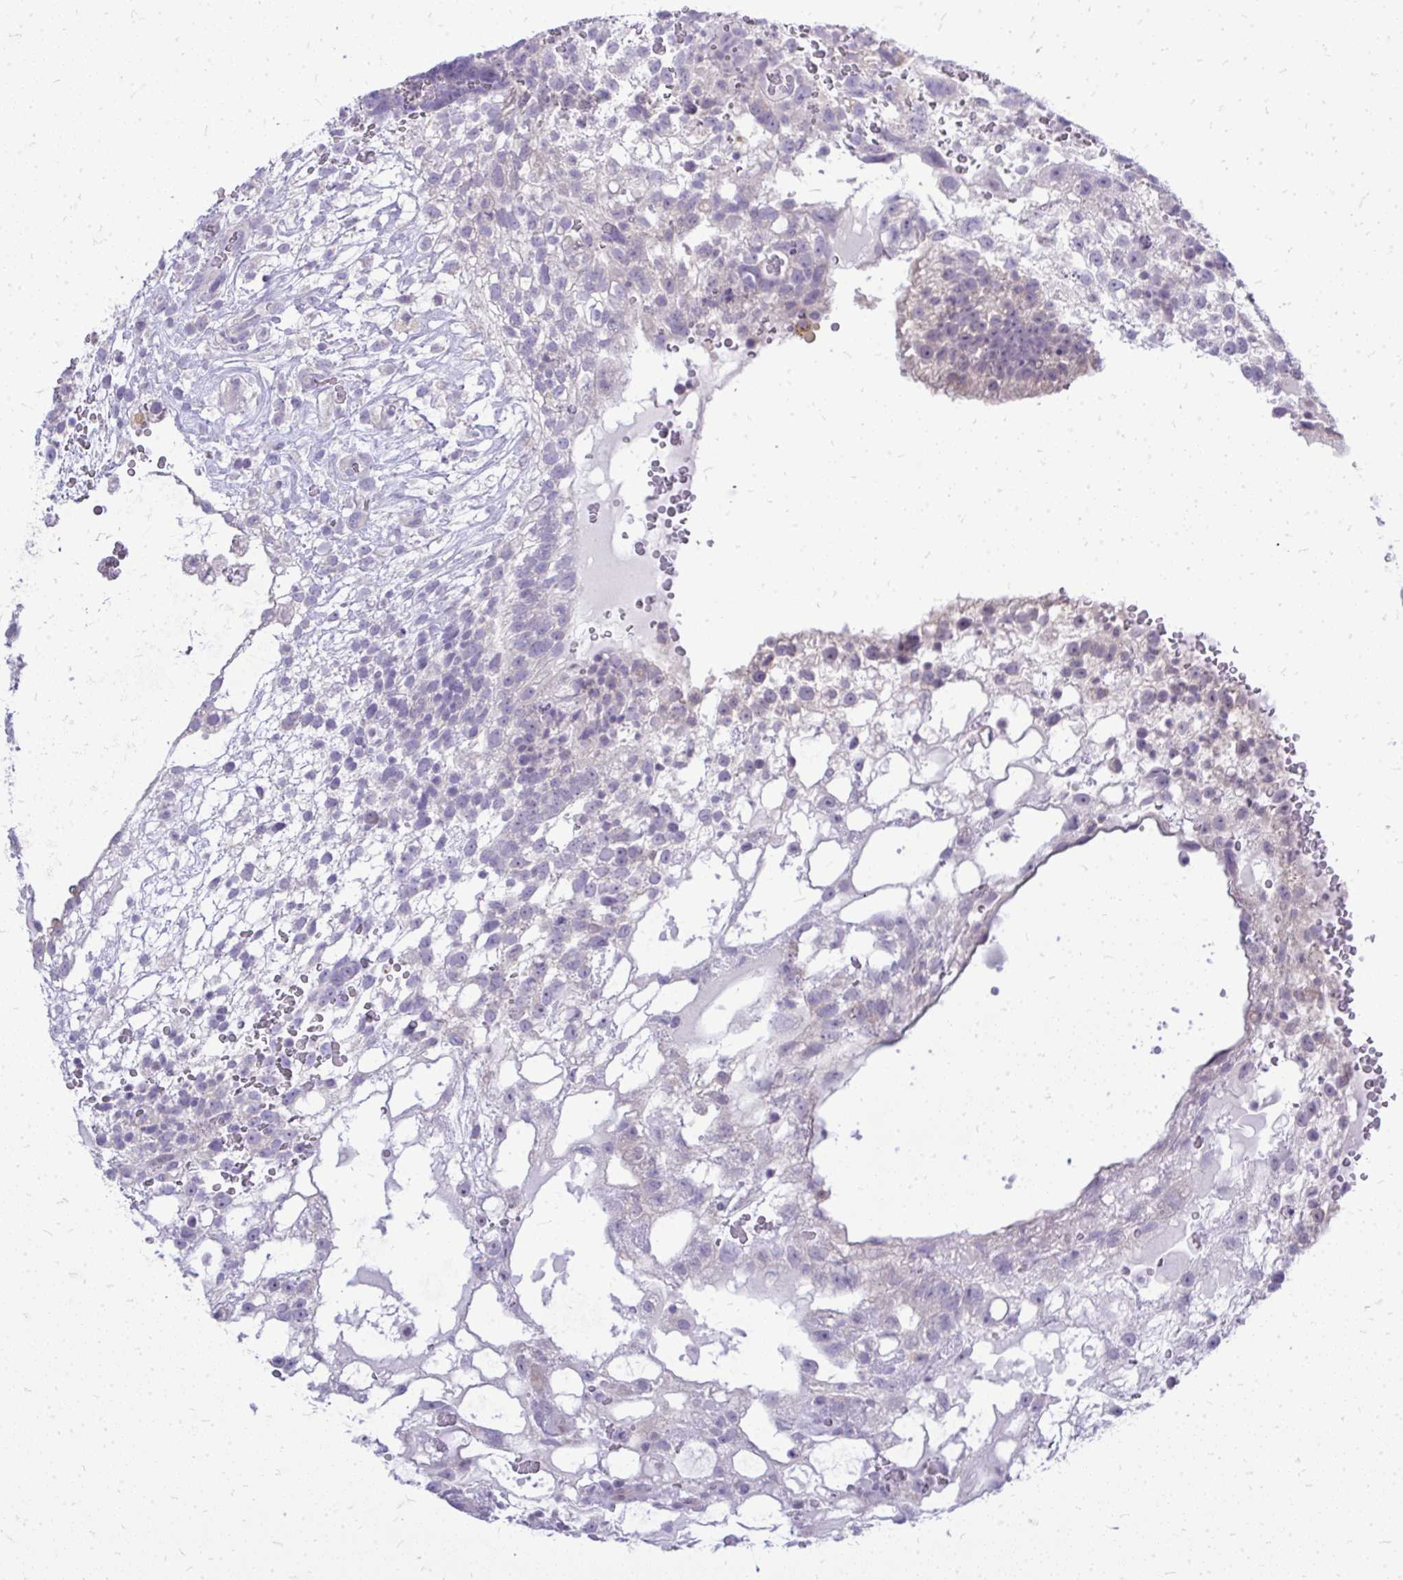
{"staining": {"intensity": "negative", "quantity": "none", "location": "none"}, "tissue": "testis cancer", "cell_type": "Tumor cells", "image_type": "cancer", "snomed": [{"axis": "morphology", "description": "Normal tissue, NOS"}, {"axis": "morphology", "description": "Carcinoma, Embryonal, NOS"}, {"axis": "topography", "description": "Testis"}], "caption": "Testis cancer (embryonal carcinoma) was stained to show a protein in brown. There is no significant staining in tumor cells.", "gene": "OR8D1", "patient": {"sex": "male", "age": 32}}